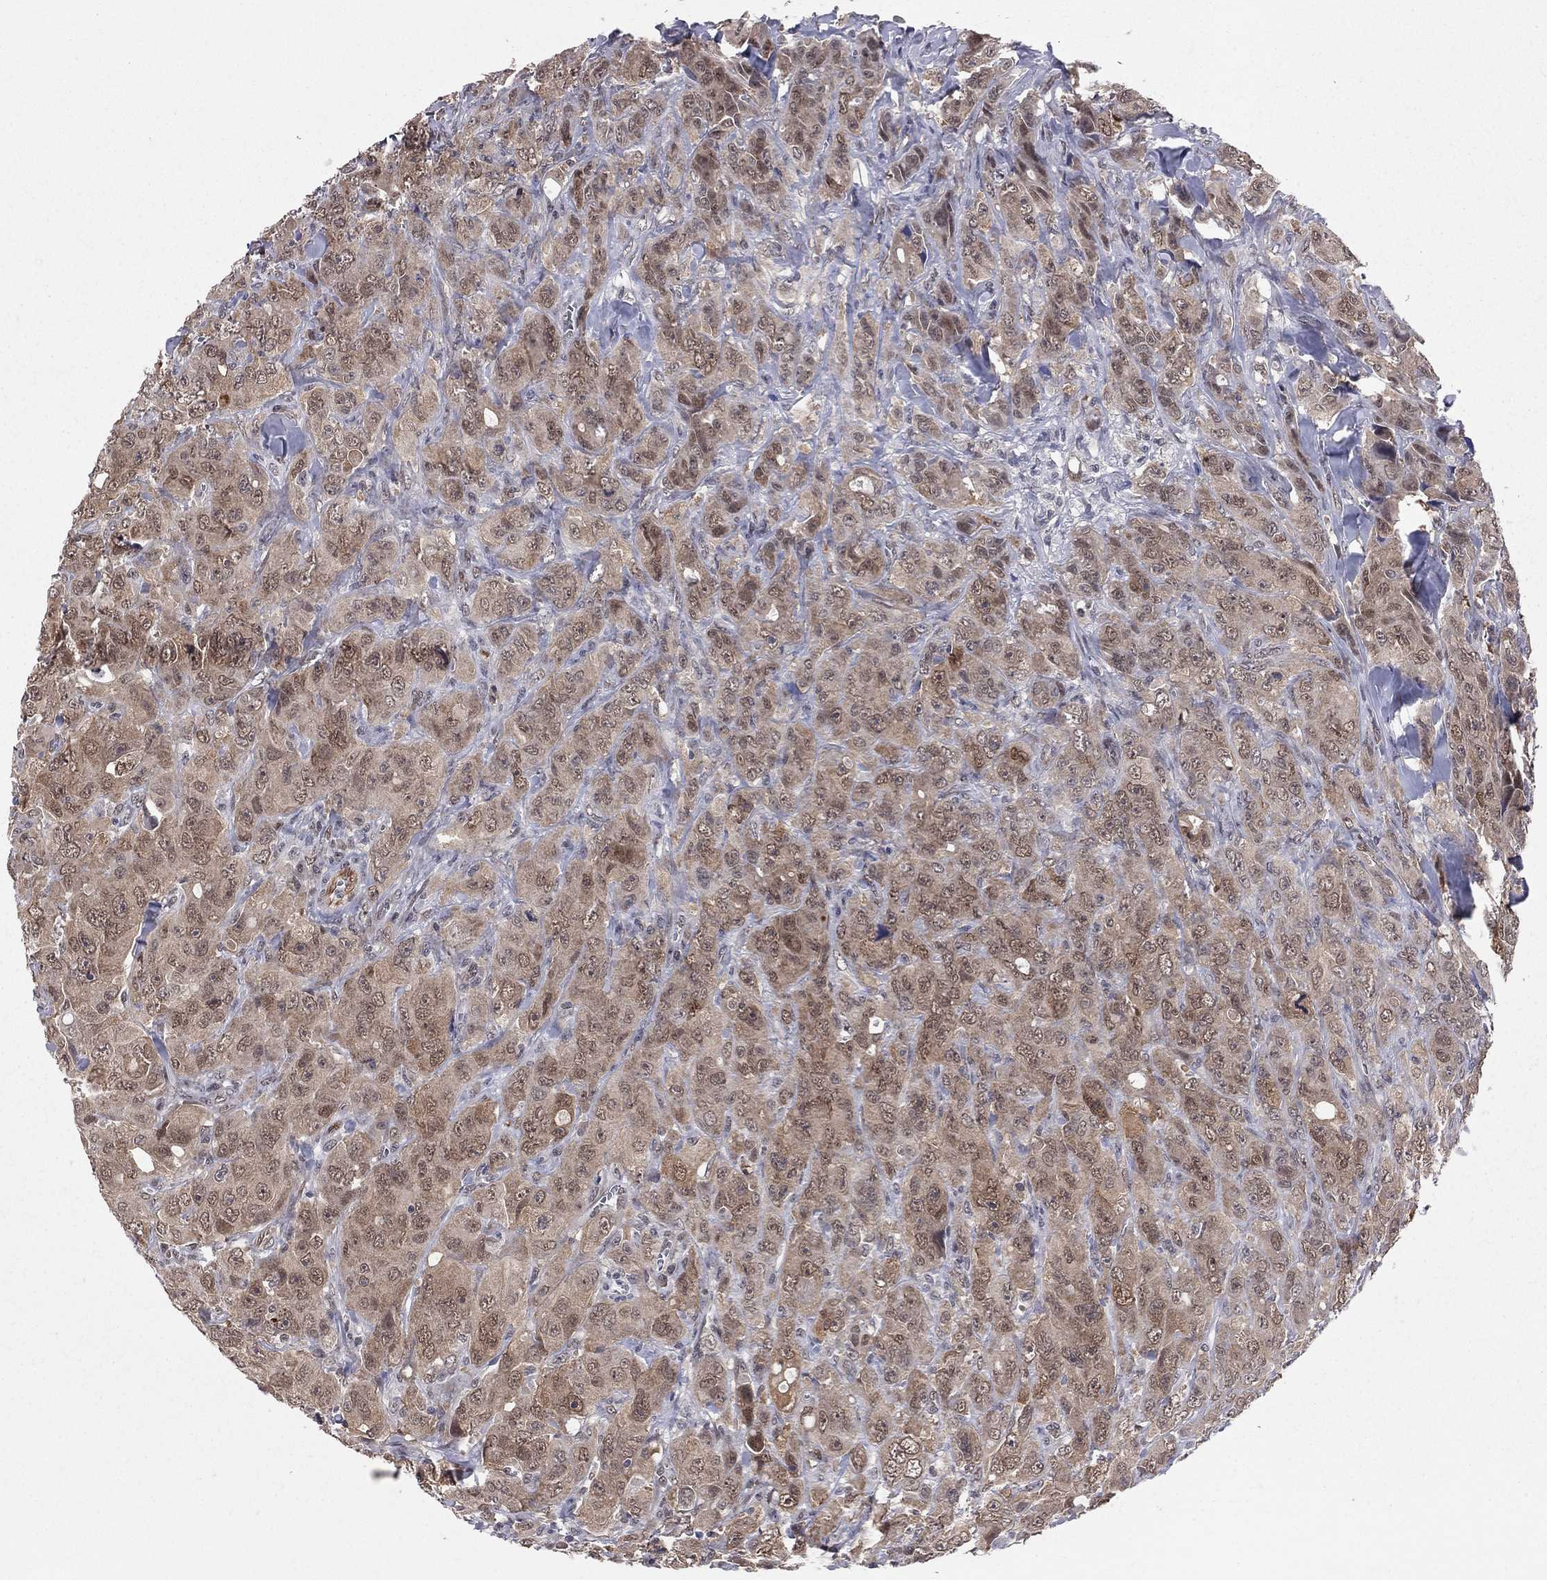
{"staining": {"intensity": "weak", "quantity": "25%-75%", "location": "cytoplasmic/membranous,nuclear"}, "tissue": "breast cancer", "cell_type": "Tumor cells", "image_type": "cancer", "snomed": [{"axis": "morphology", "description": "Duct carcinoma"}, {"axis": "topography", "description": "Breast"}], "caption": "A photomicrograph of breast cancer stained for a protein exhibits weak cytoplasmic/membranous and nuclear brown staining in tumor cells.", "gene": "SAP30L", "patient": {"sex": "female", "age": 43}}